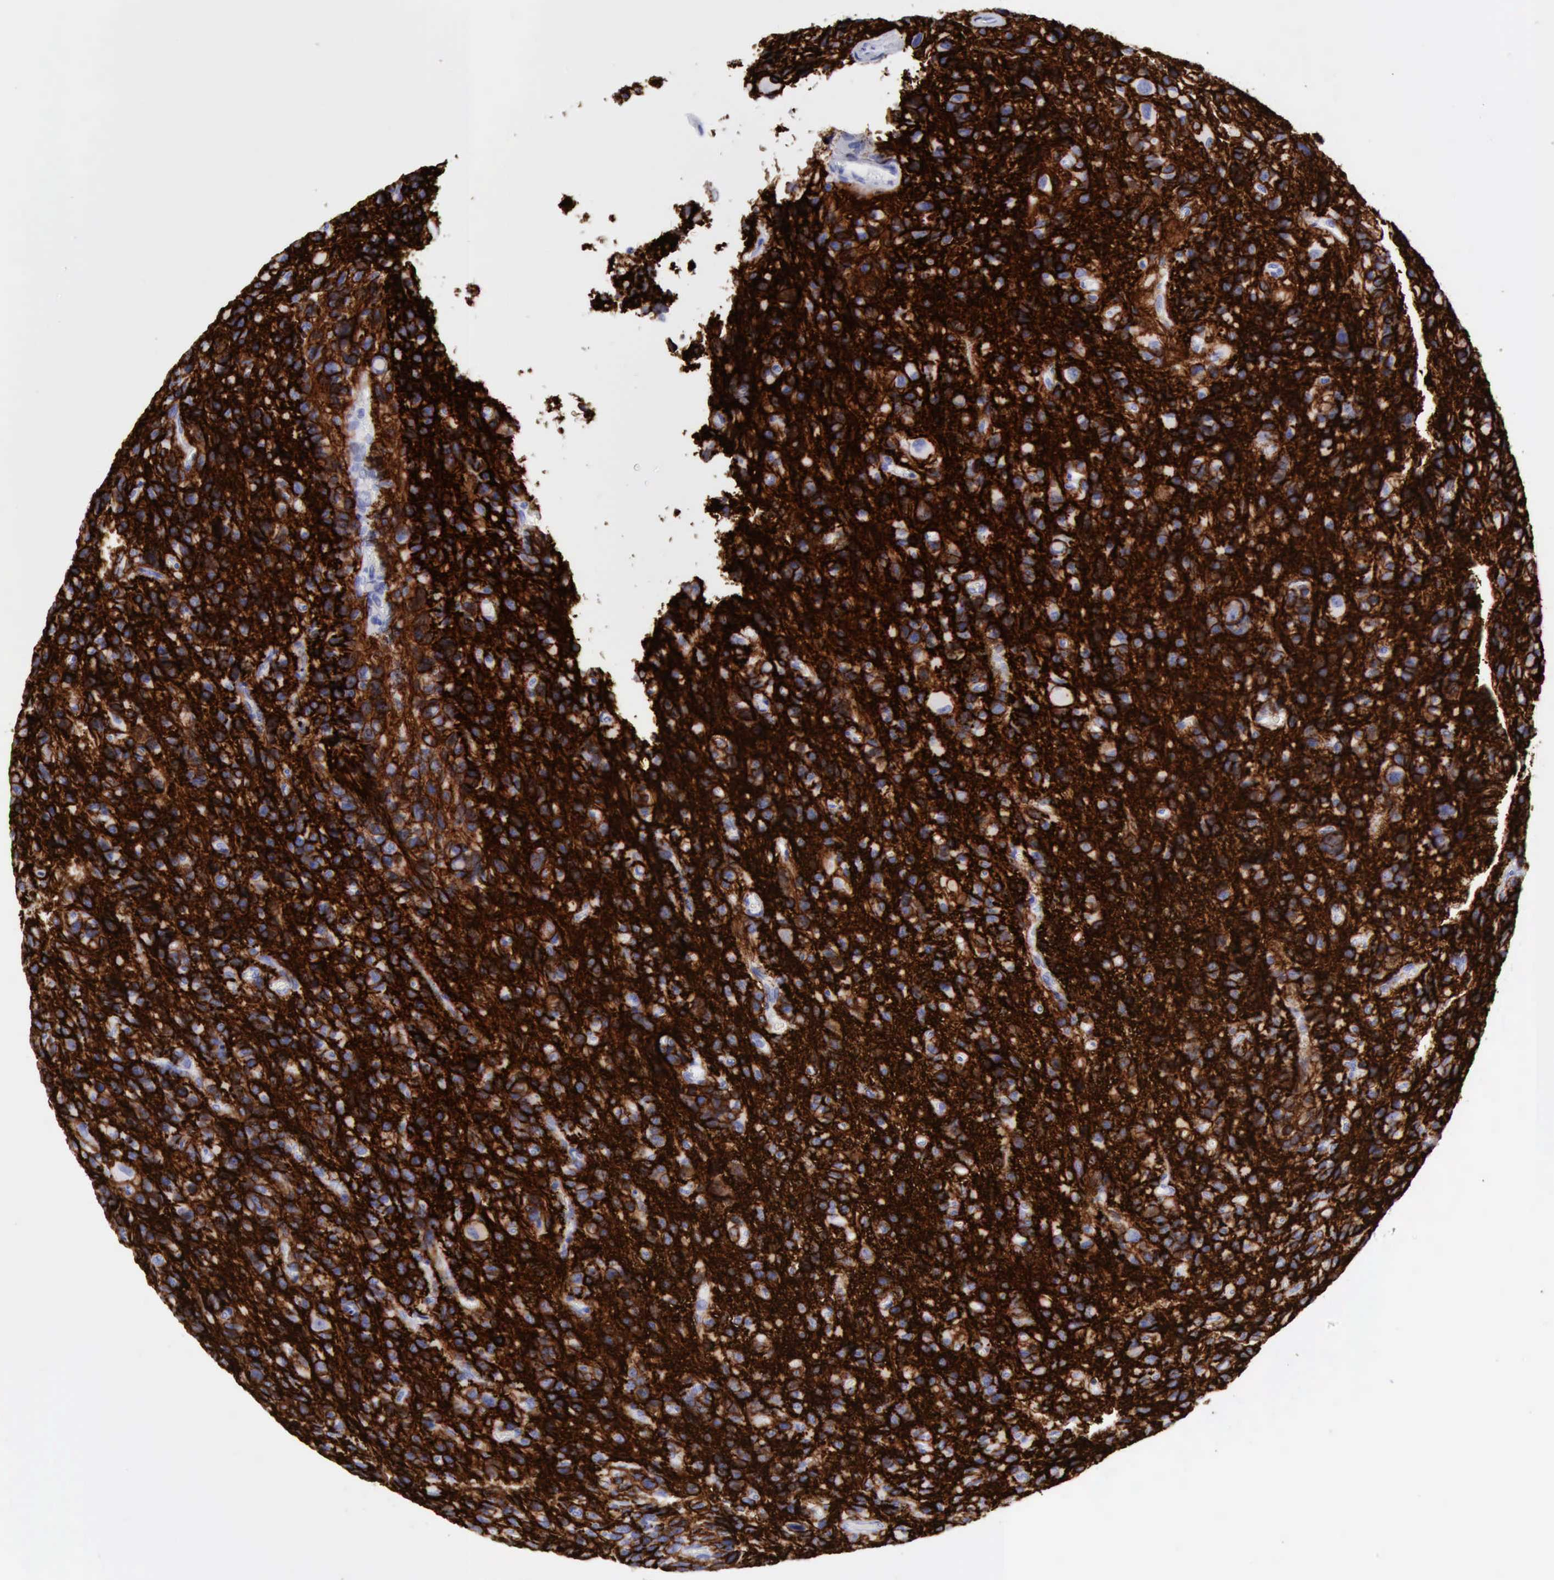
{"staining": {"intensity": "moderate", "quantity": "<25%", "location": "cytoplasmic/membranous"}, "tissue": "glioma", "cell_type": "Tumor cells", "image_type": "cancer", "snomed": [{"axis": "morphology", "description": "Glioma, malignant, High grade"}, {"axis": "topography", "description": "Brain"}], "caption": "Immunohistochemical staining of glioma reveals low levels of moderate cytoplasmic/membranous protein positivity in approximately <25% of tumor cells. (DAB IHC with brightfield microscopy, high magnification).", "gene": "NCAM1", "patient": {"sex": "male", "age": 77}}